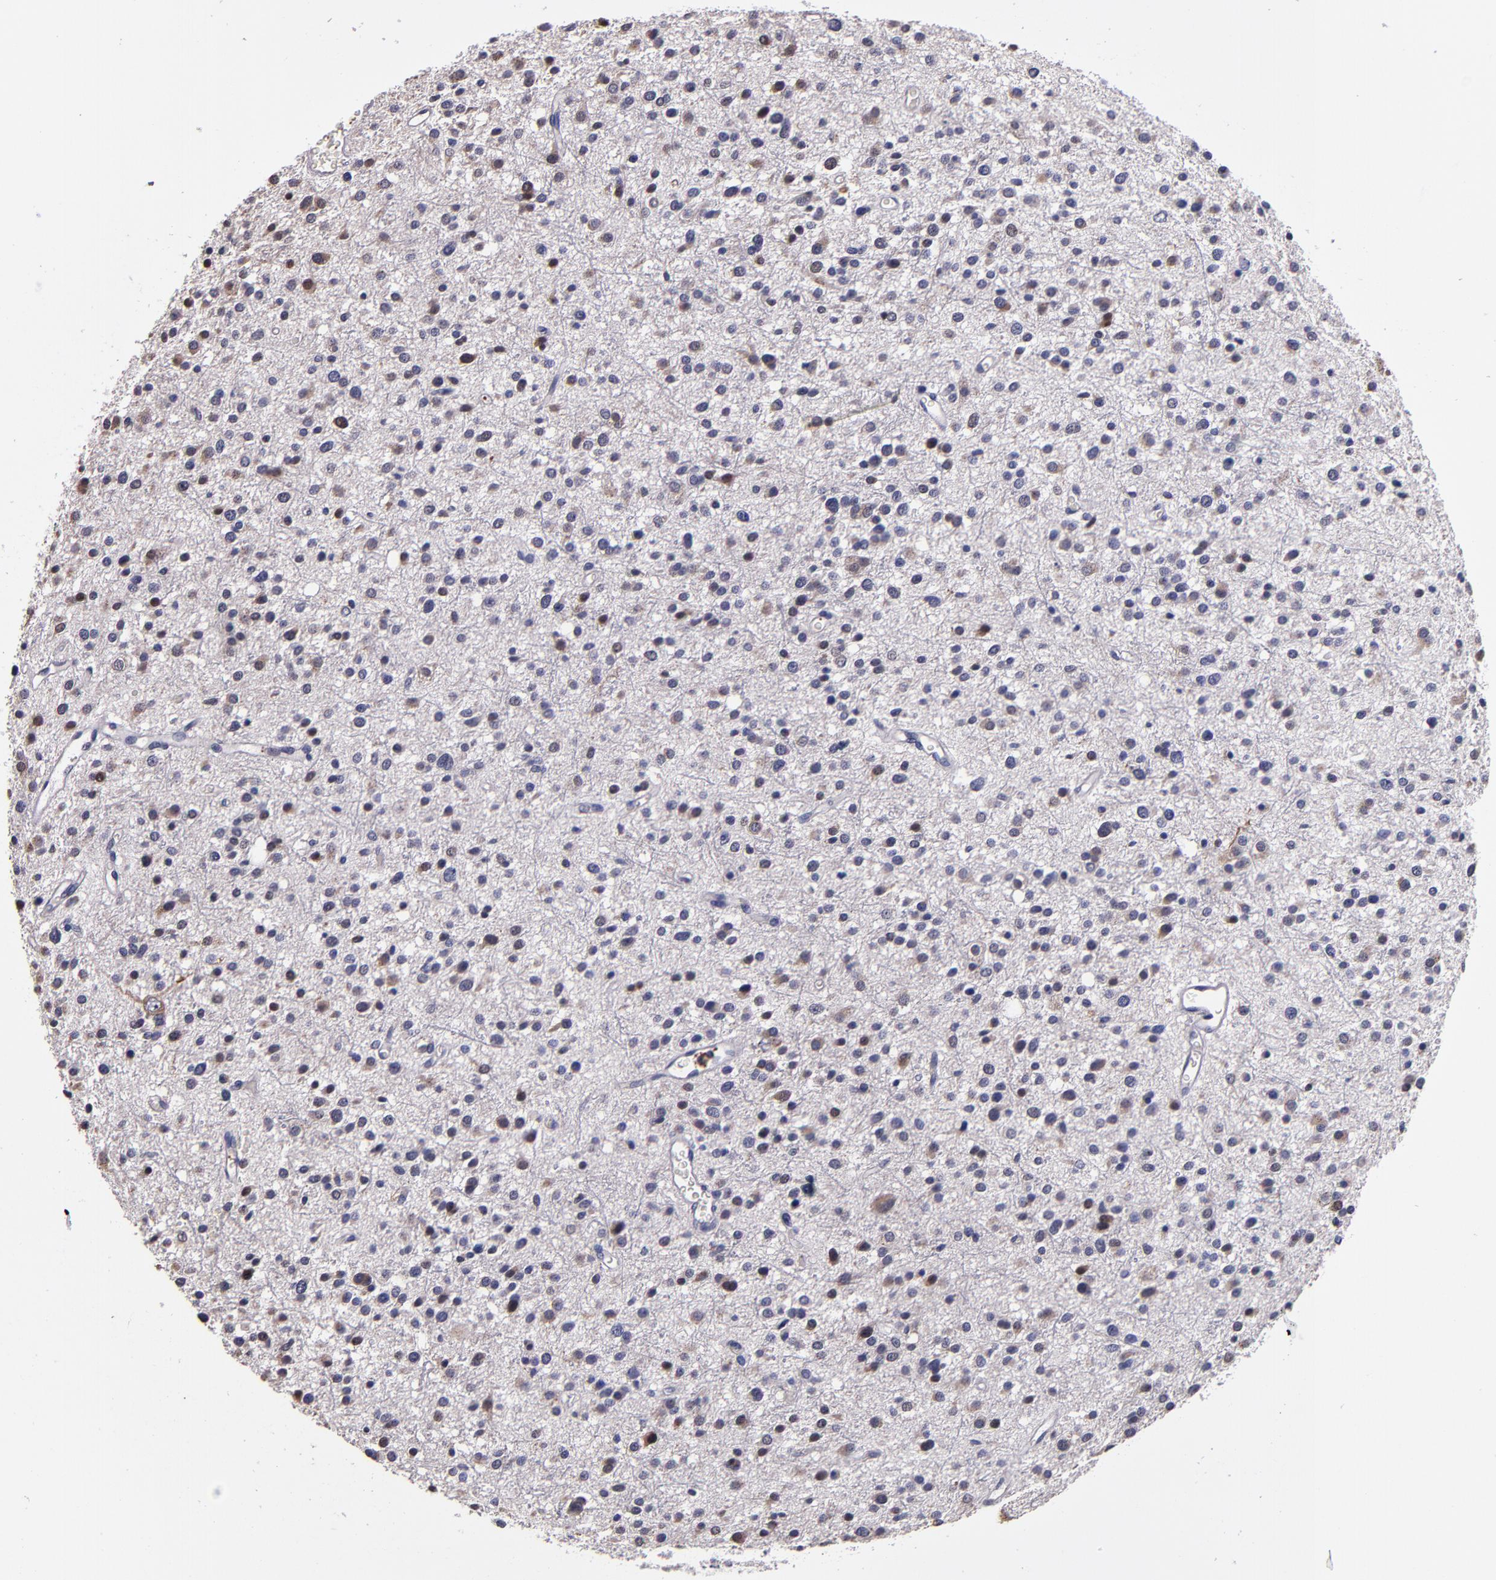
{"staining": {"intensity": "weak", "quantity": "<25%", "location": "cytoplasmic/membranous"}, "tissue": "glioma", "cell_type": "Tumor cells", "image_type": "cancer", "snomed": [{"axis": "morphology", "description": "Glioma, malignant, Low grade"}, {"axis": "topography", "description": "Brain"}], "caption": "Tumor cells show no significant protein positivity in malignant glioma (low-grade).", "gene": "SELP", "patient": {"sex": "female", "age": 36}}